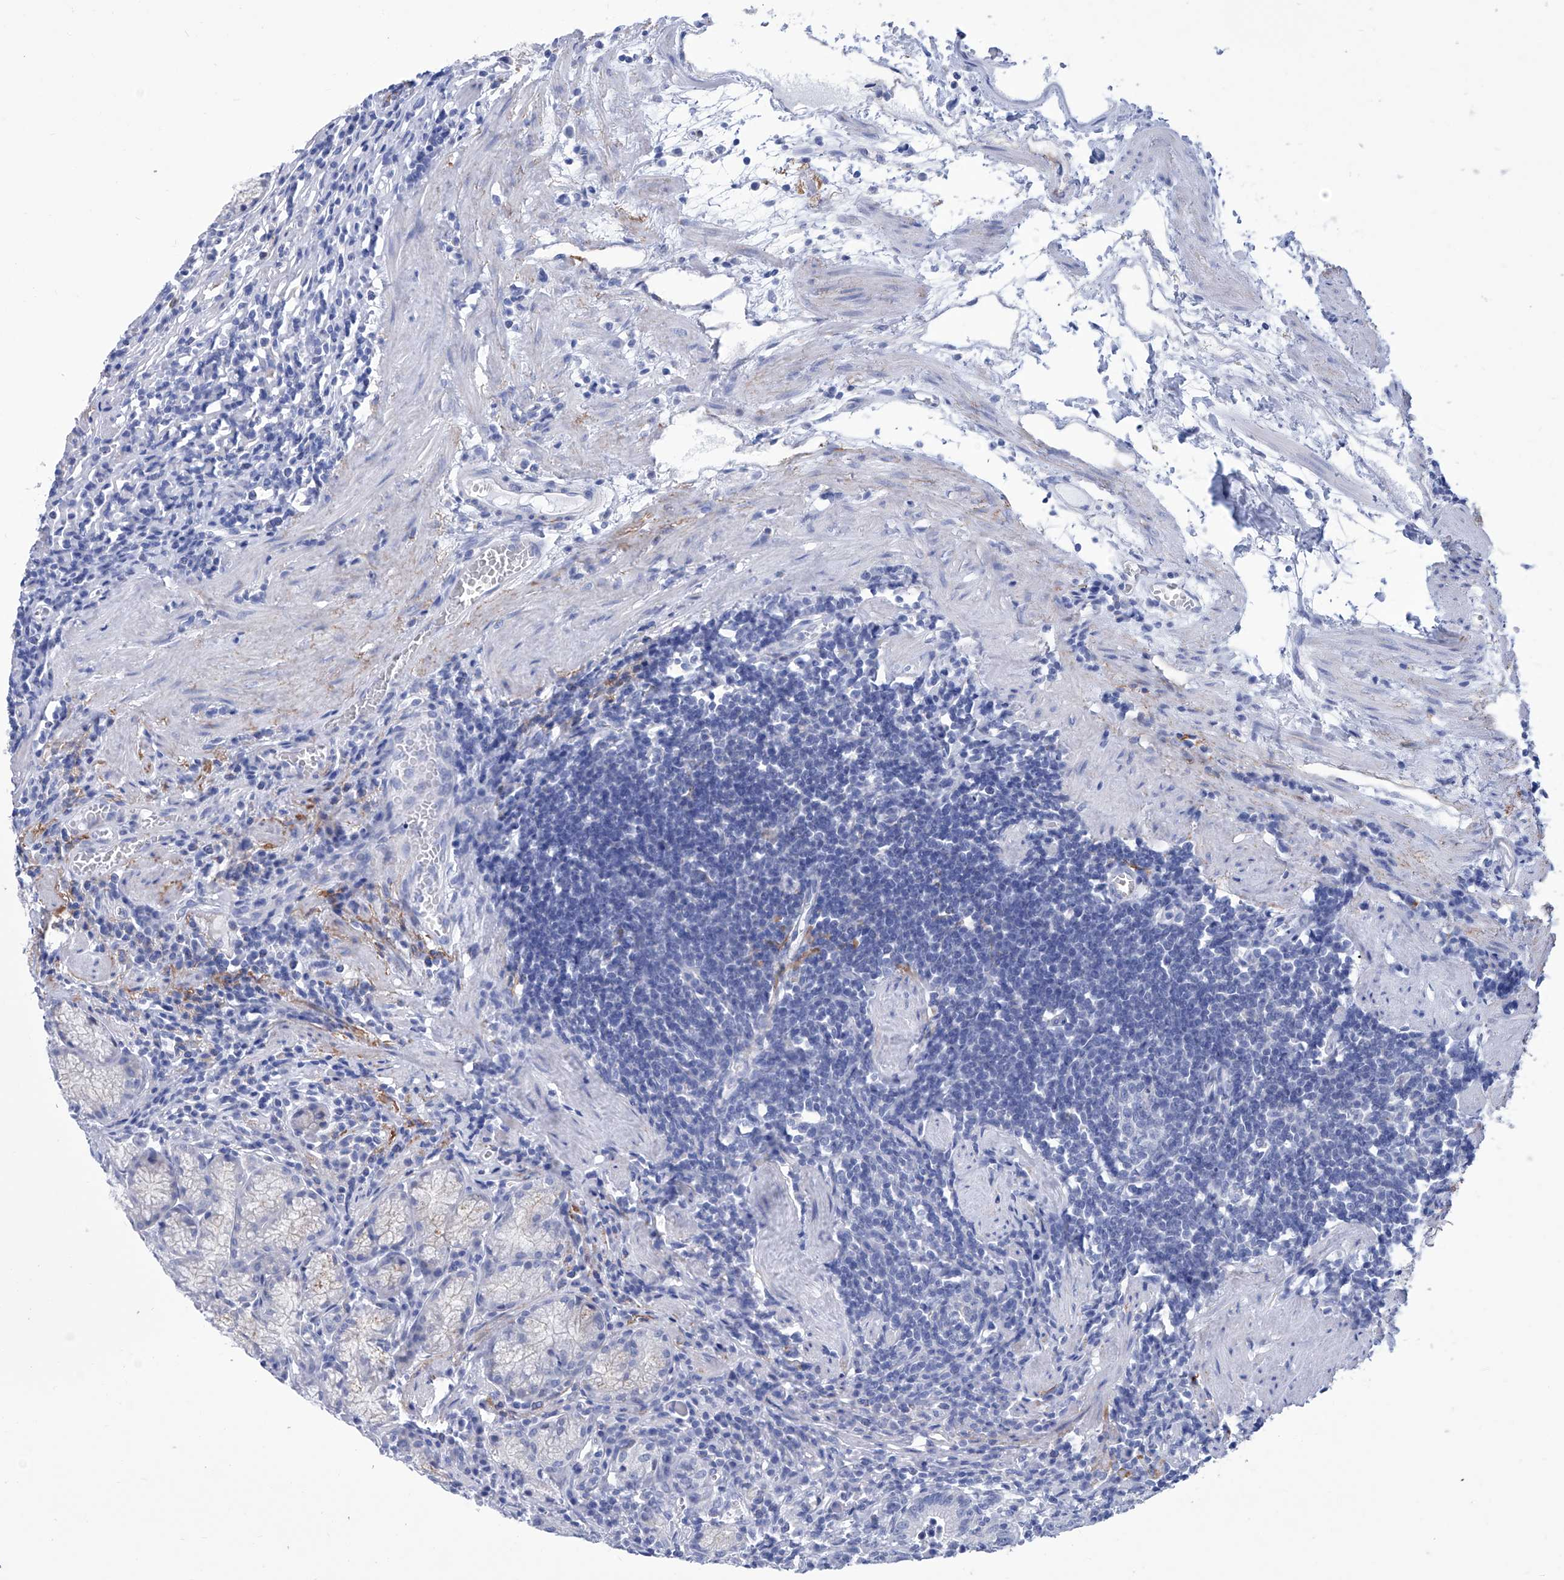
{"staining": {"intensity": "negative", "quantity": "none", "location": "none"}, "tissue": "stomach", "cell_type": "Glandular cells", "image_type": "normal", "snomed": [{"axis": "morphology", "description": "Normal tissue, NOS"}, {"axis": "topography", "description": "Stomach"}], "caption": "This image is of benign stomach stained with immunohistochemistry to label a protein in brown with the nuclei are counter-stained blue. There is no staining in glandular cells.", "gene": "SMS", "patient": {"sex": "male", "age": 55}}